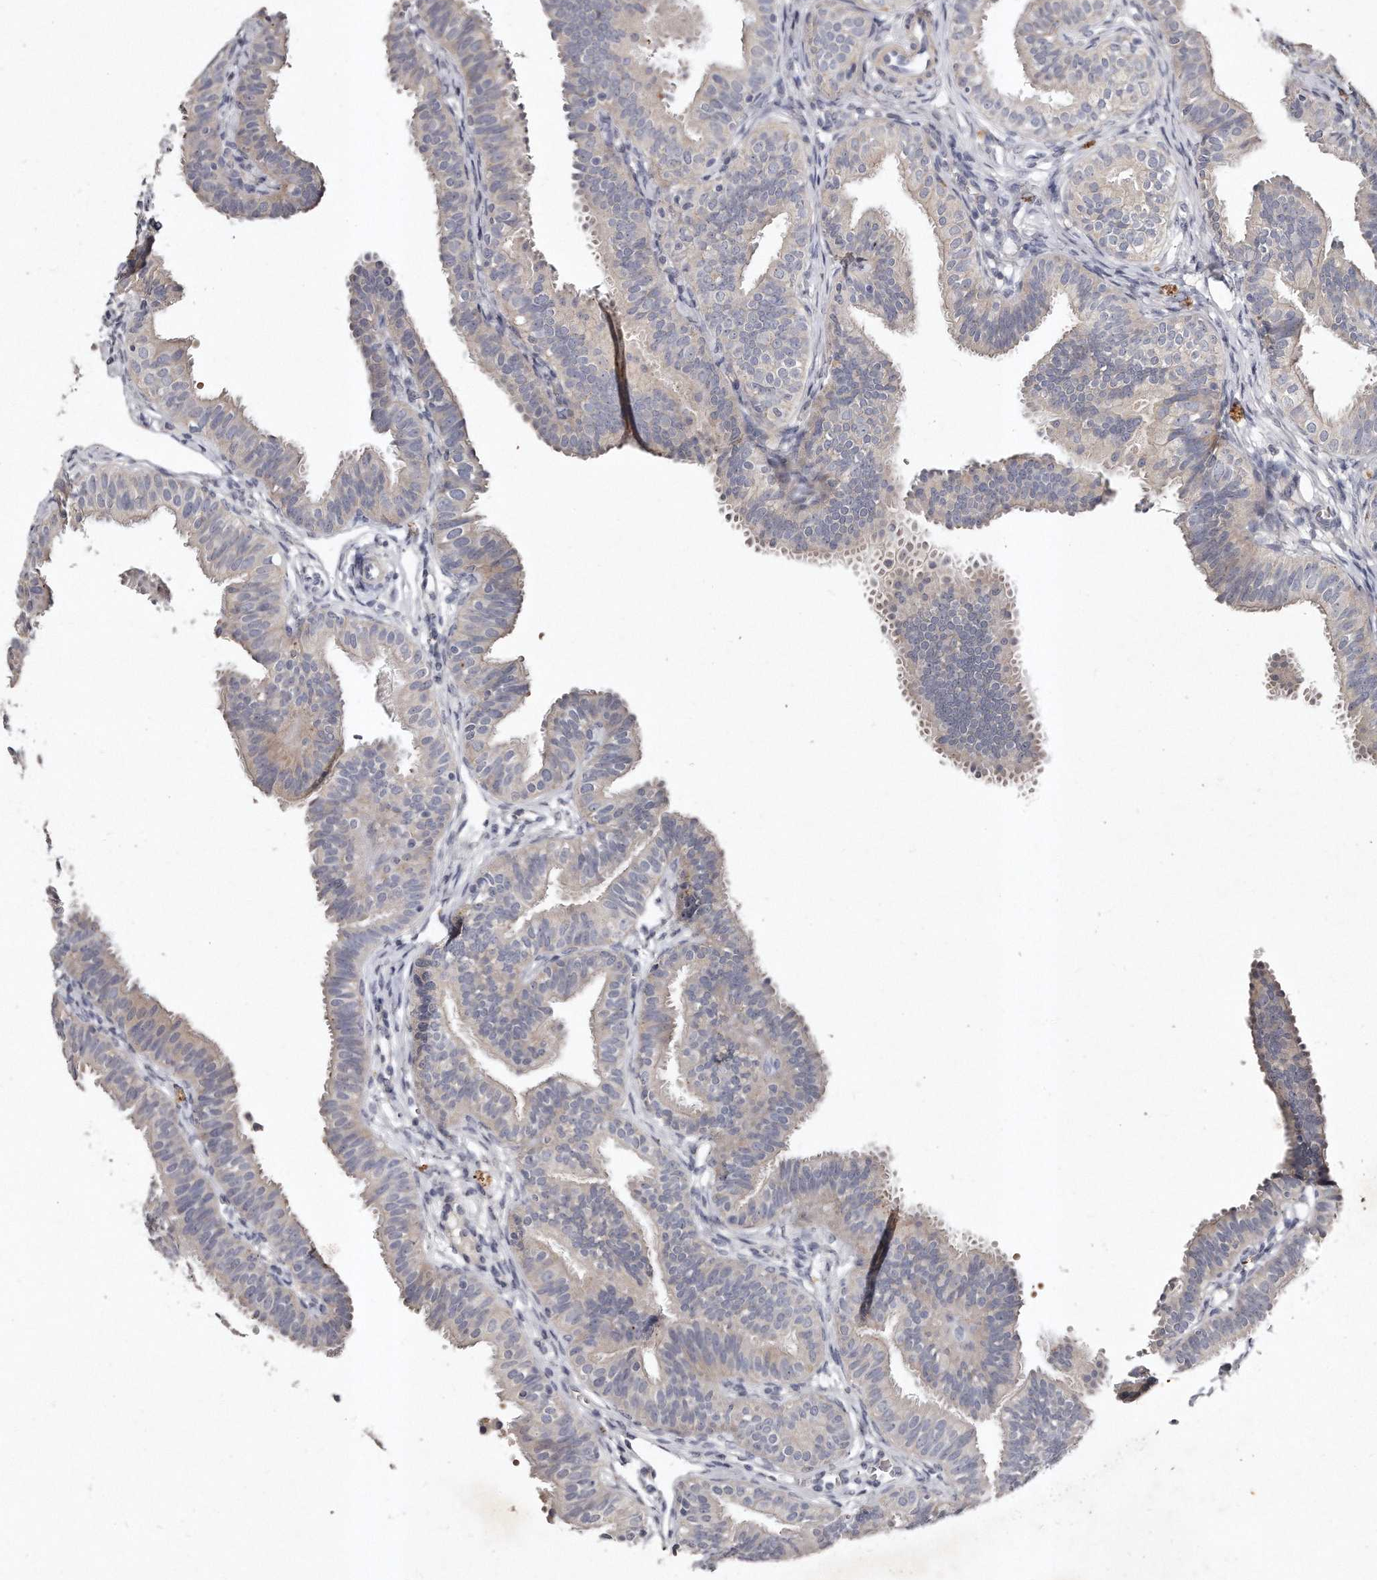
{"staining": {"intensity": "weak", "quantity": "<25%", "location": "cytoplasmic/membranous"}, "tissue": "fallopian tube", "cell_type": "Glandular cells", "image_type": "normal", "snomed": [{"axis": "morphology", "description": "Normal tissue, NOS"}, {"axis": "topography", "description": "Fallopian tube"}], "caption": "An image of human fallopian tube is negative for staining in glandular cells. The staining is performed using DAB brown chromogen with nuclei counter-stained in using hematoxylin.", "gene": "TECR", "patient": {"sex": "female", "age": 35}}